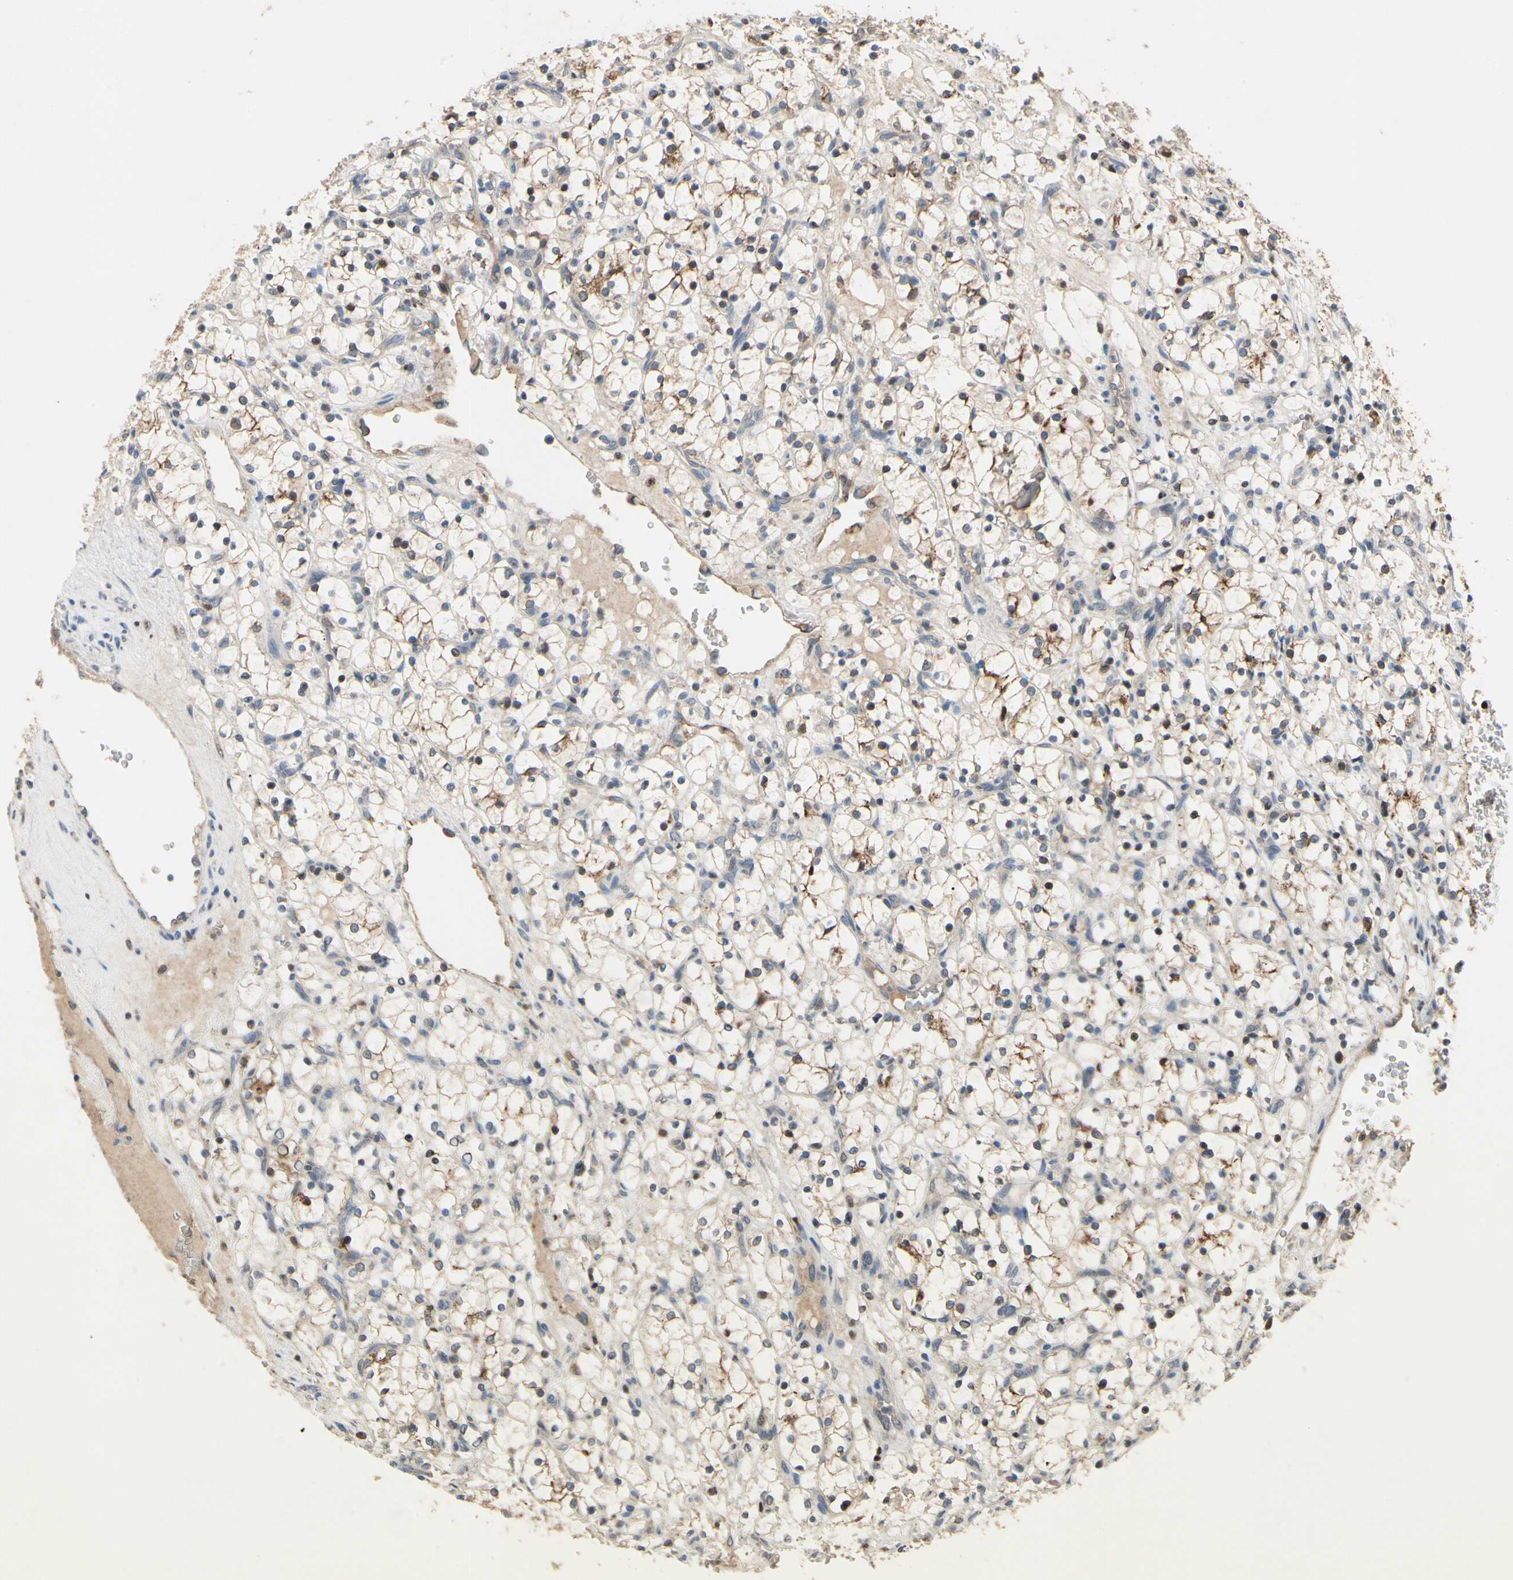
{"staining": {"intensity": "moderate", "quantity": "<25%", "location": "cytoplasmic/membranous"}, "tissue": "renal cancer", "cell_type": "Tumor cells", "image_type": "cancer", "snomed": [{"axis": "morphology", "description": "Adenocarcinoma, NOS"}, {"axis": "topography", "description": "Kidney"}], "caption": "This micrograph shows IHC staining of human adenocarcinoma (renal), with low moderate cytoplasmic/membranous positivity in approximately <25% of tumor cells.", "gene": "CGREF1", "patient": {"sex": "female", "age": 69}}